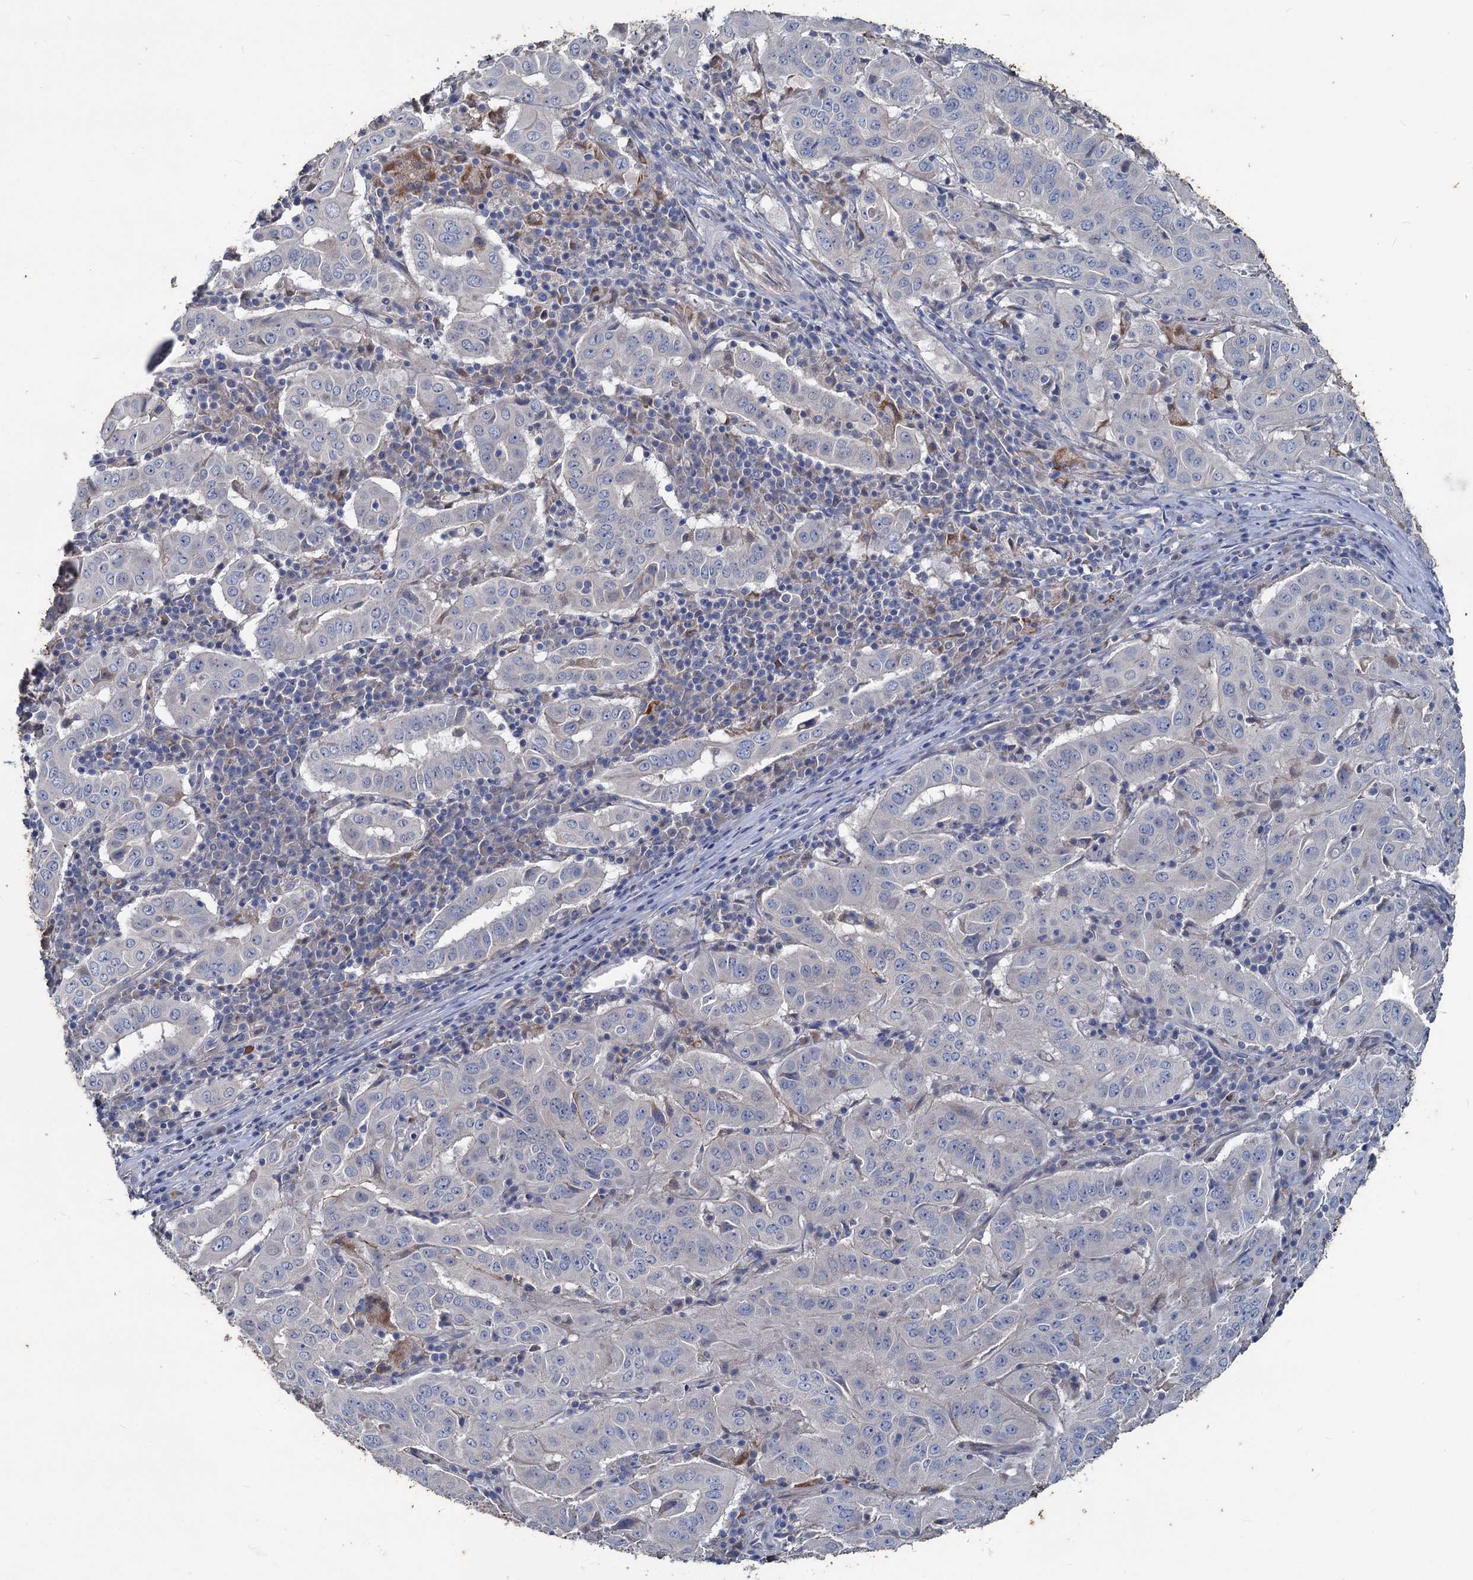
{"staining": {"intensity": "negative", "quantity": "none", "location": "none"}, "tissue": "pancreatic cancer", "cell_type": "Tumor cells", "image_type": "cancer", "snomed": [{"axis": "morphology", "description": "Adenocarcinoma, NOS"}, {"axis": "topography", "description": "Pancreas"}], "caption": "High magnification brightfield microscopy of pancreatic cancer (adenocarcinoma) stained with DAB (3,3'-diaminobenzidine) (brown) and counterstained with hematoxylin (blue): tumor cells show no significant positivity. (DAB immunohistochemistry (IHC) with hematoxylin counter stain).", "gene": "SLC2A7", "patient": {"sex": "male", "age": 63}}